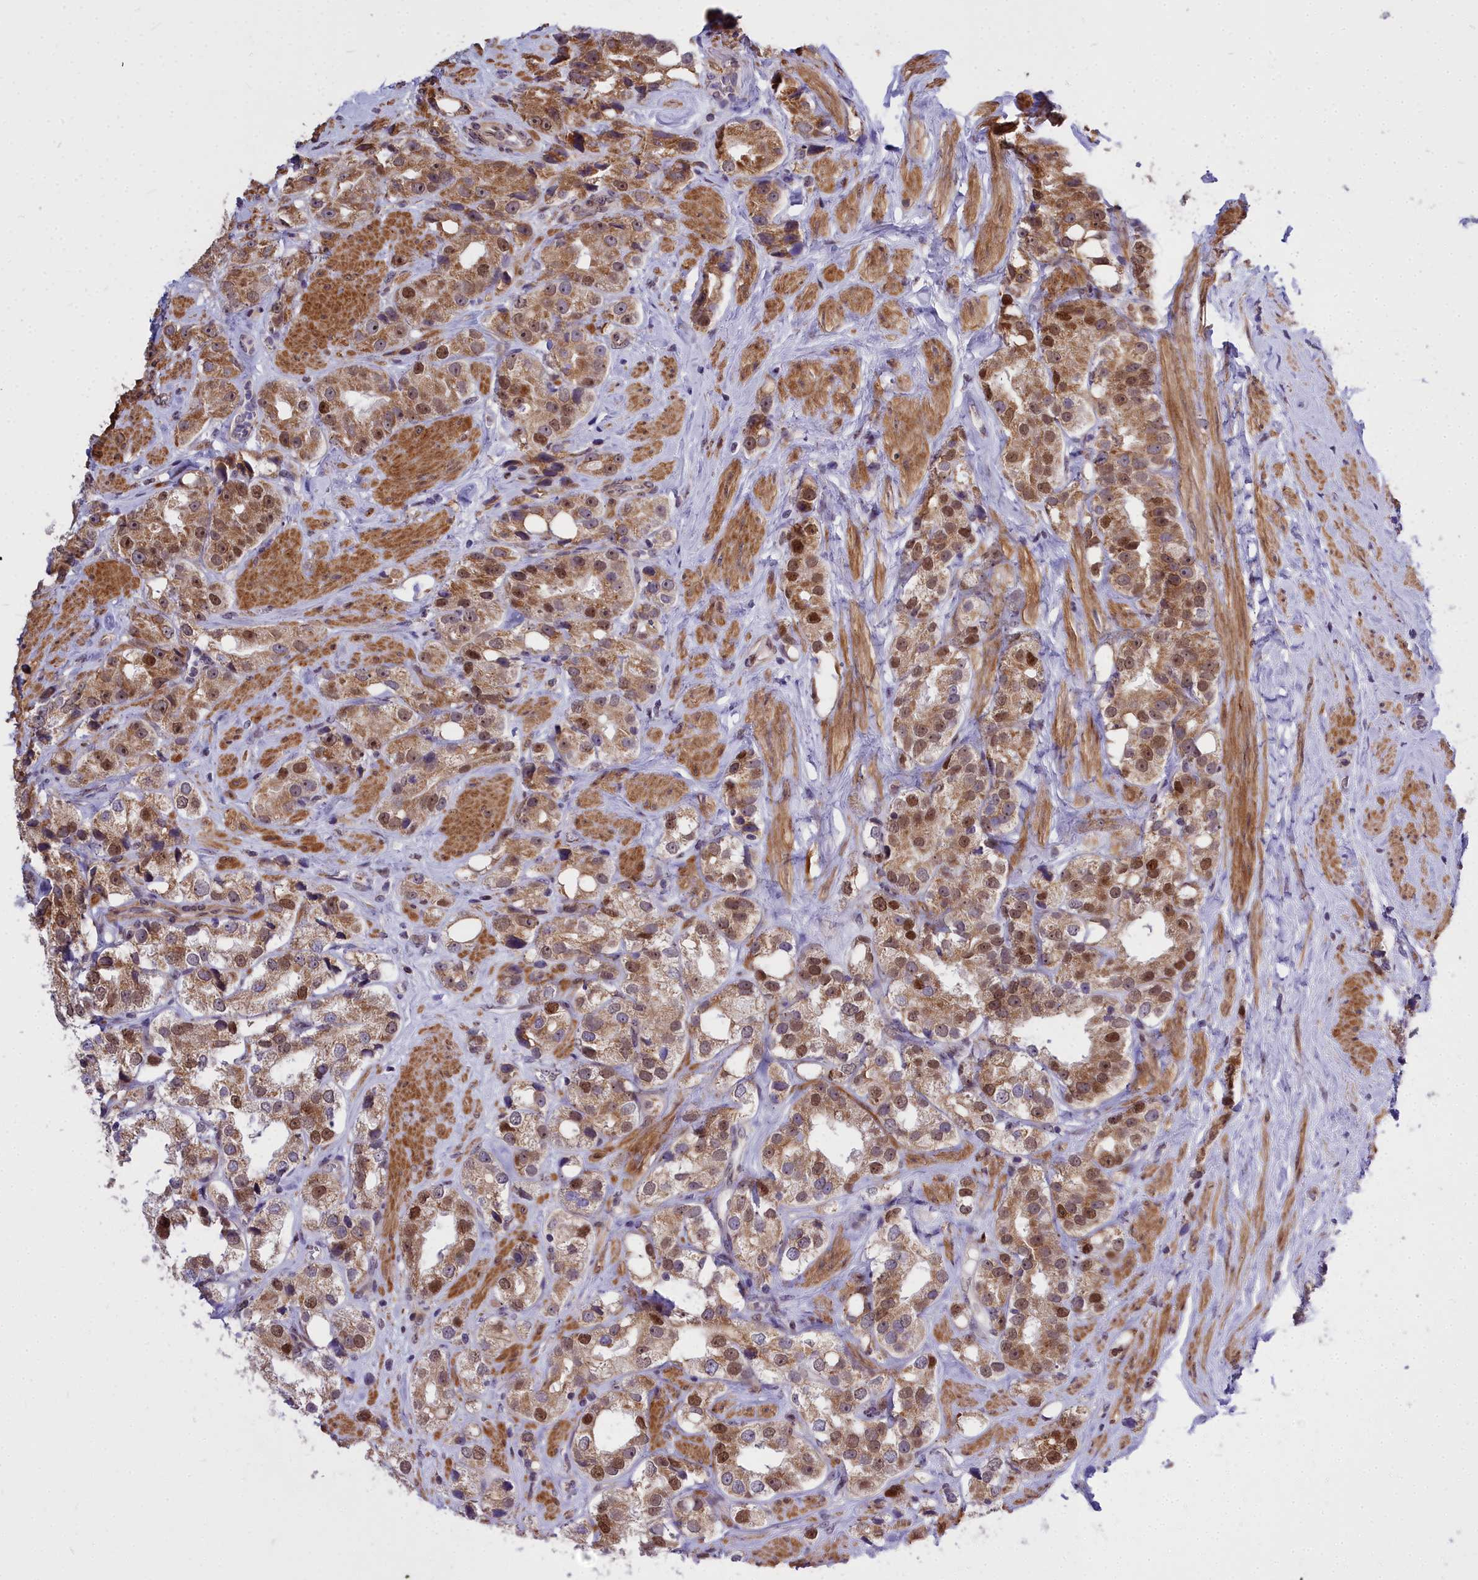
{"staining": {"intensity": "moderate", "quantity": "25%-75%", "location": "cytoplasmic/membranous,nuclear"}, "tissue": "prostate cancer", "cell_type": "Tumor cells", "image_type": "cancer", "snomed": [{"axis": "morphology", "description": "Adenocarcinoma, NOS"}, {"axis": "topography", "description": "Prostate"}], "caption": "Immunohistochemical staining of adenocarcinoma (prostate) exhibits medium levels of moderate cytoplasmic/membranous and nuclear protein positivity in about 25%-75% of tumor cells.", "gene": "ABCB8", "patient": {"sex": "male", "age": 79}}